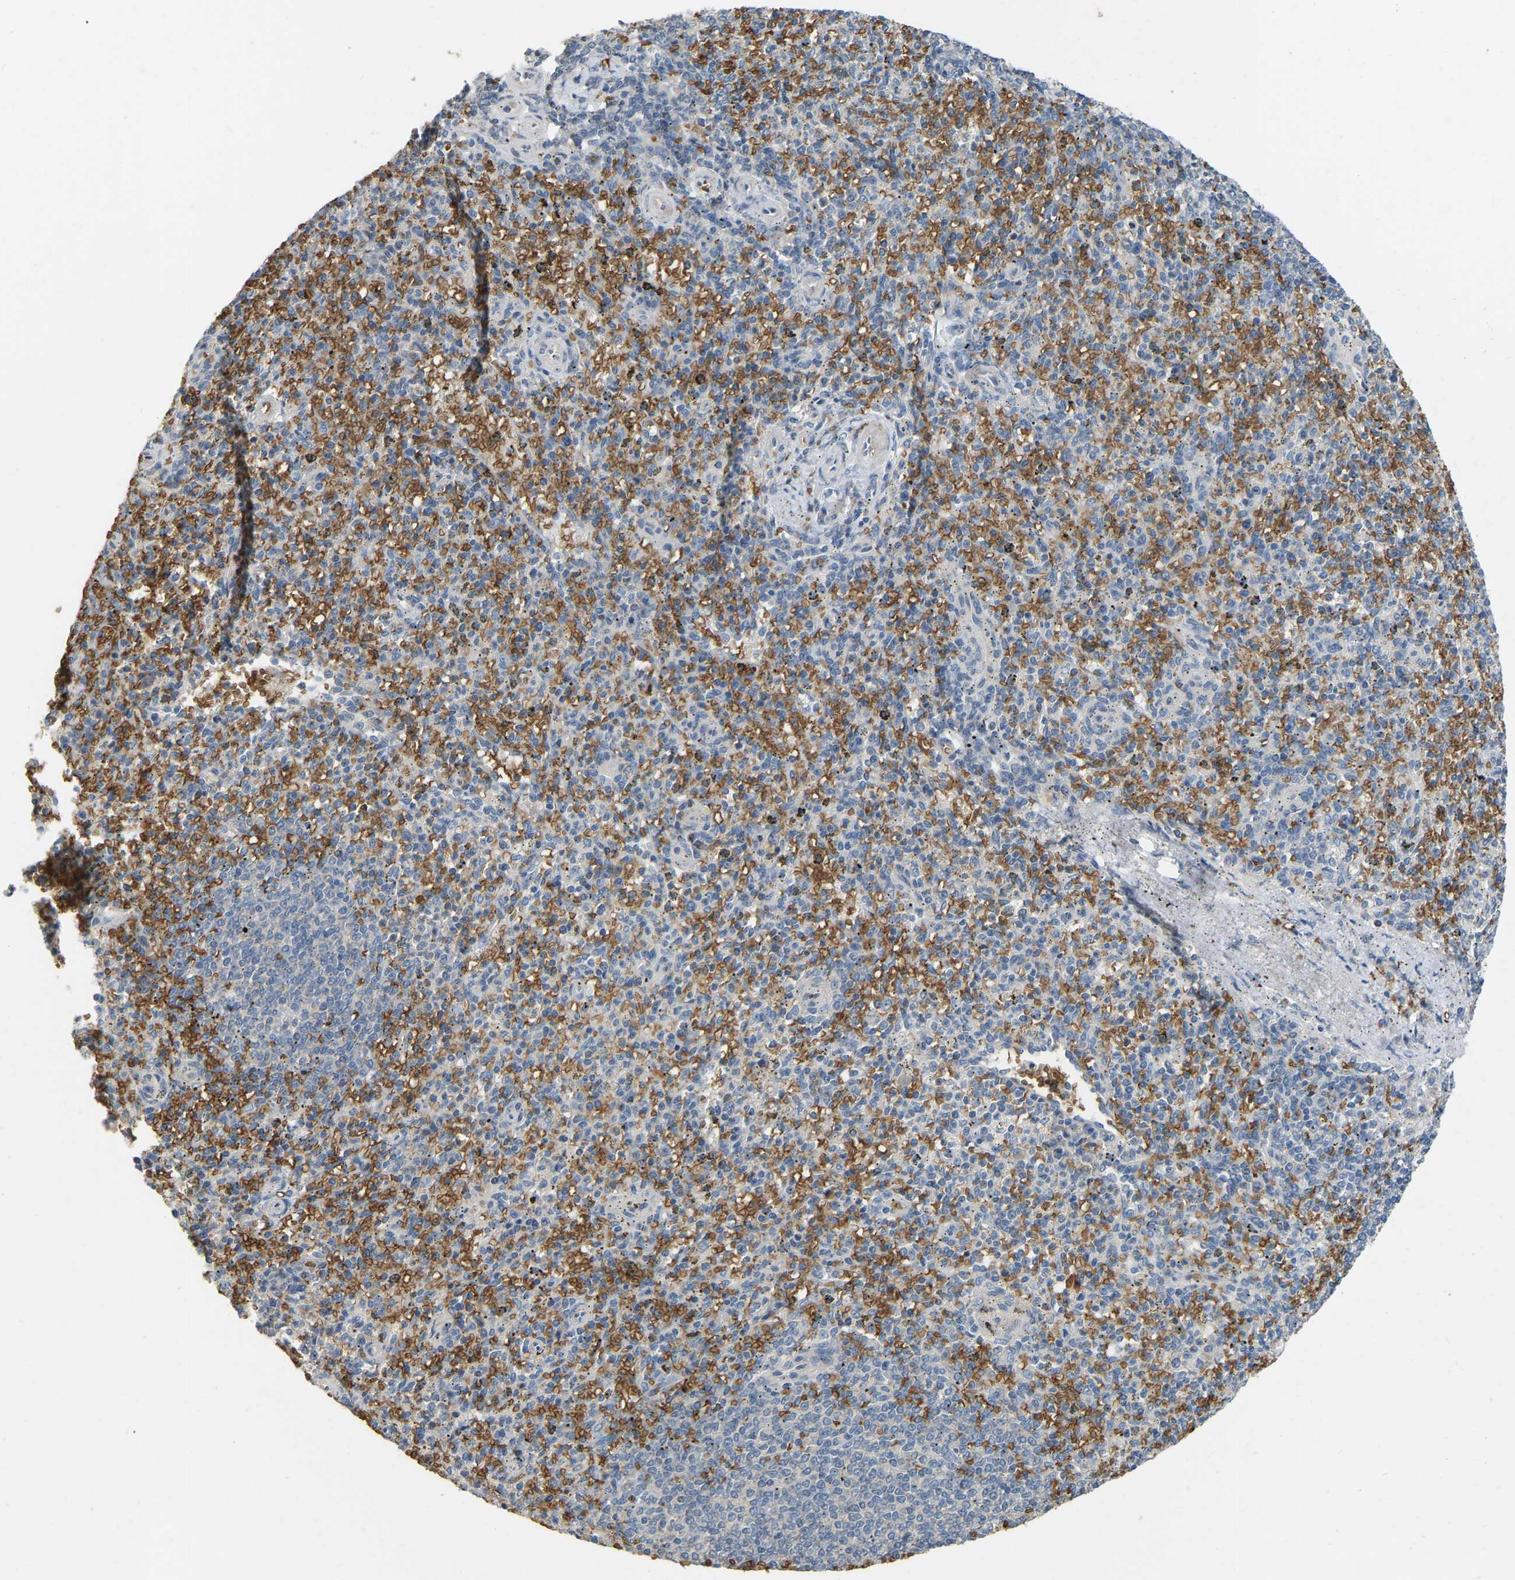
{"staining": {"intensity": "negative", "quantity": "none", "location": "none"}, "tissue": "spleen", "cell_type": "Cells in red pulp", "image_type": "normal", "snomed": [{"axis": "morphology", "description": "Normal tissue, NOS"}, {"axis": "topography", "description": "Spleen"}], "caption": "High magnification brightfield microscopy of normal spleen stained with DAB (3,3'-diaminobenzidine) (brown) and counterstained with hematoxylin (blue): cells in red pulp show no significant expression.", "gene": "CFAP298", "patient": {"sex": "male", "age": 72}}